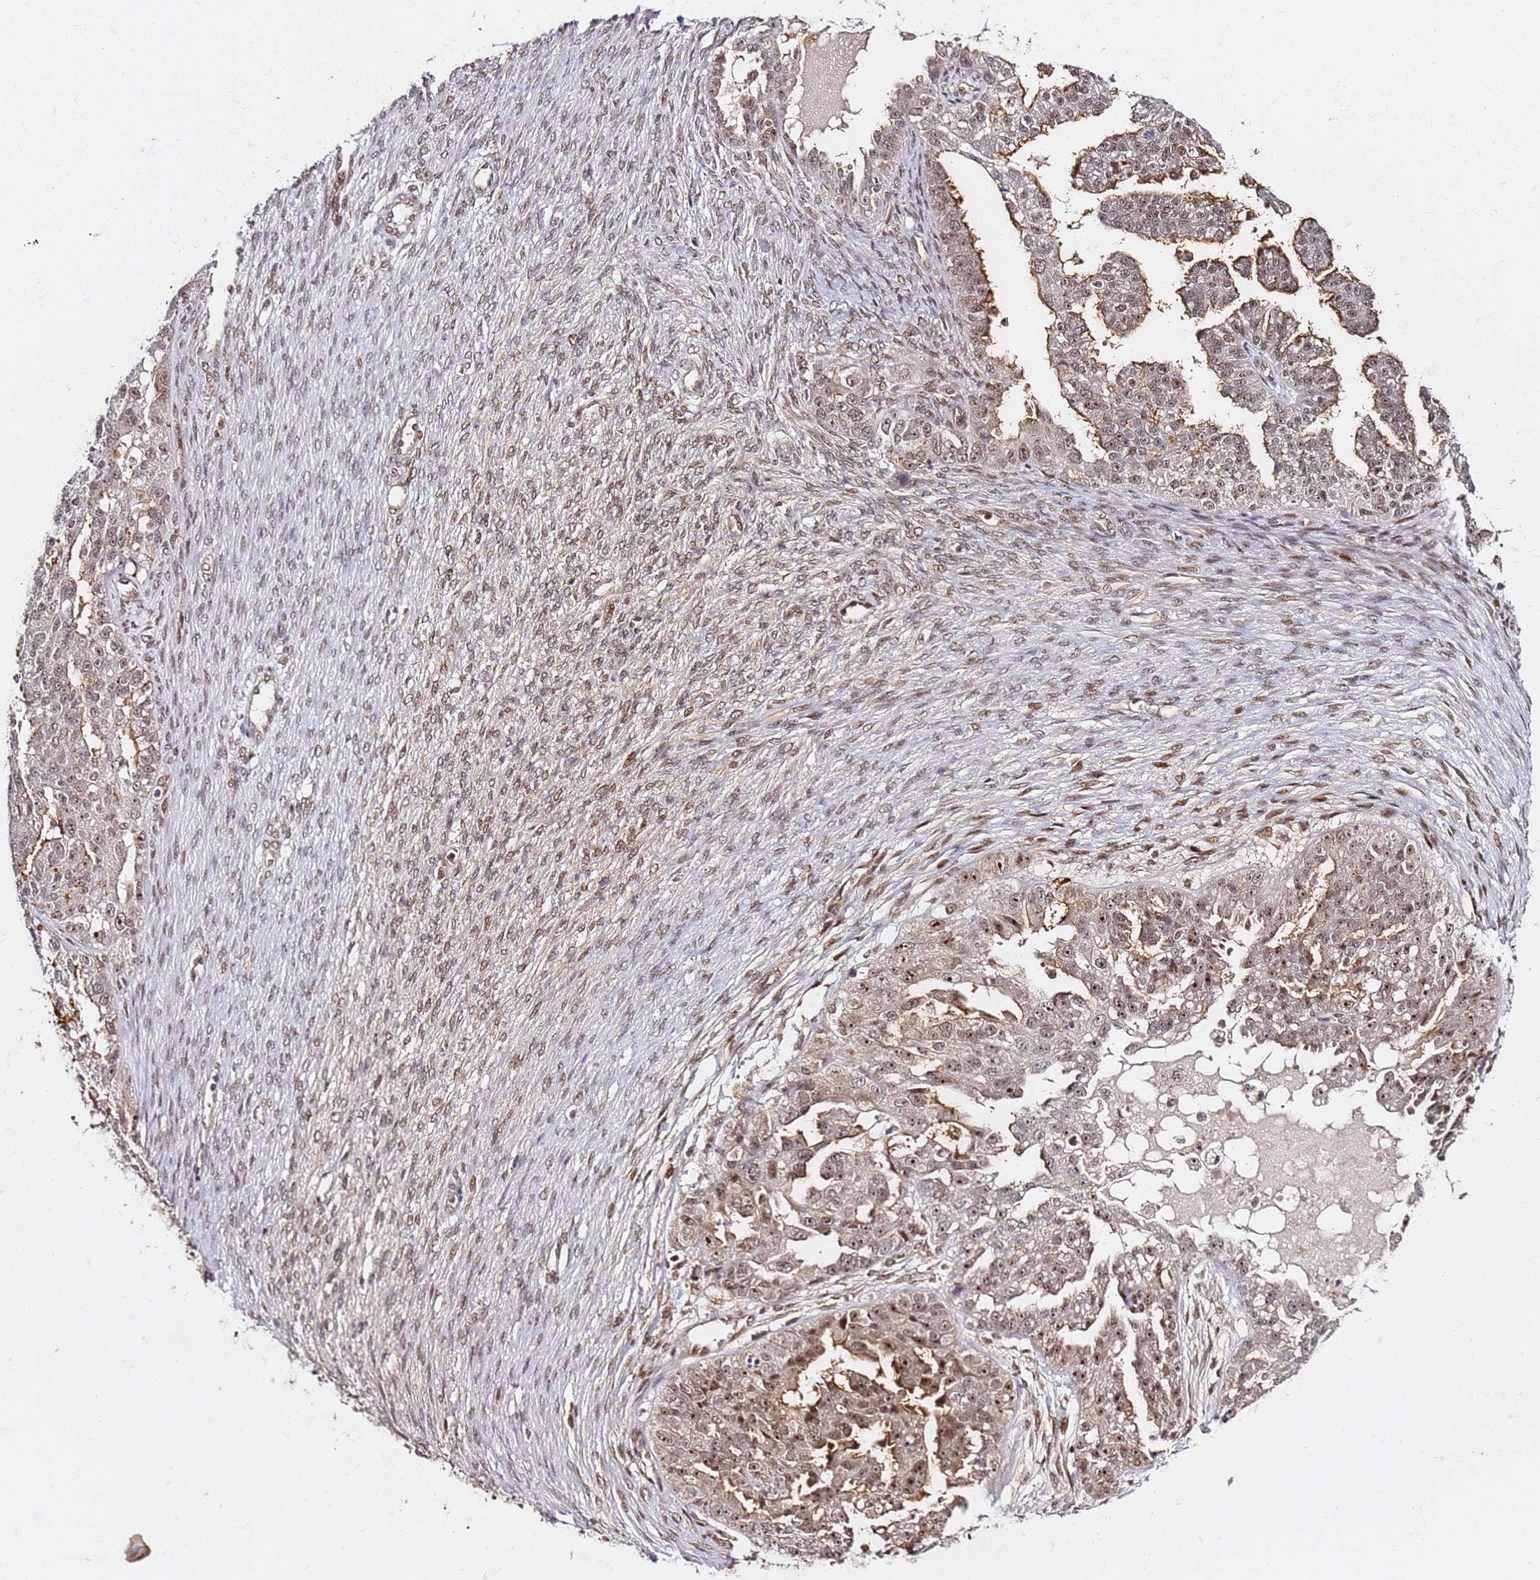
{"staining": {"intensity": "moderate", "quantity": ">75%", "location": "nuclear"}, "tissue": "ovarian cancer", "cell_type": "Tumor cells", "image_type": "cancer", "snomed": [{"axis": "morphology", "description": "Cystadenocarcinoma, serous, NOS"}, {"axis": "topography", "description": "Ovary"}], "caption": "Immunohistochemical staining of human serous cystadenocarcinoma (ovarian) exhibits moderate nuclear protein expression in about >75% of tumor cells.", "gene": "RGS18", "patient": {"sex": "female", "age": 58}}